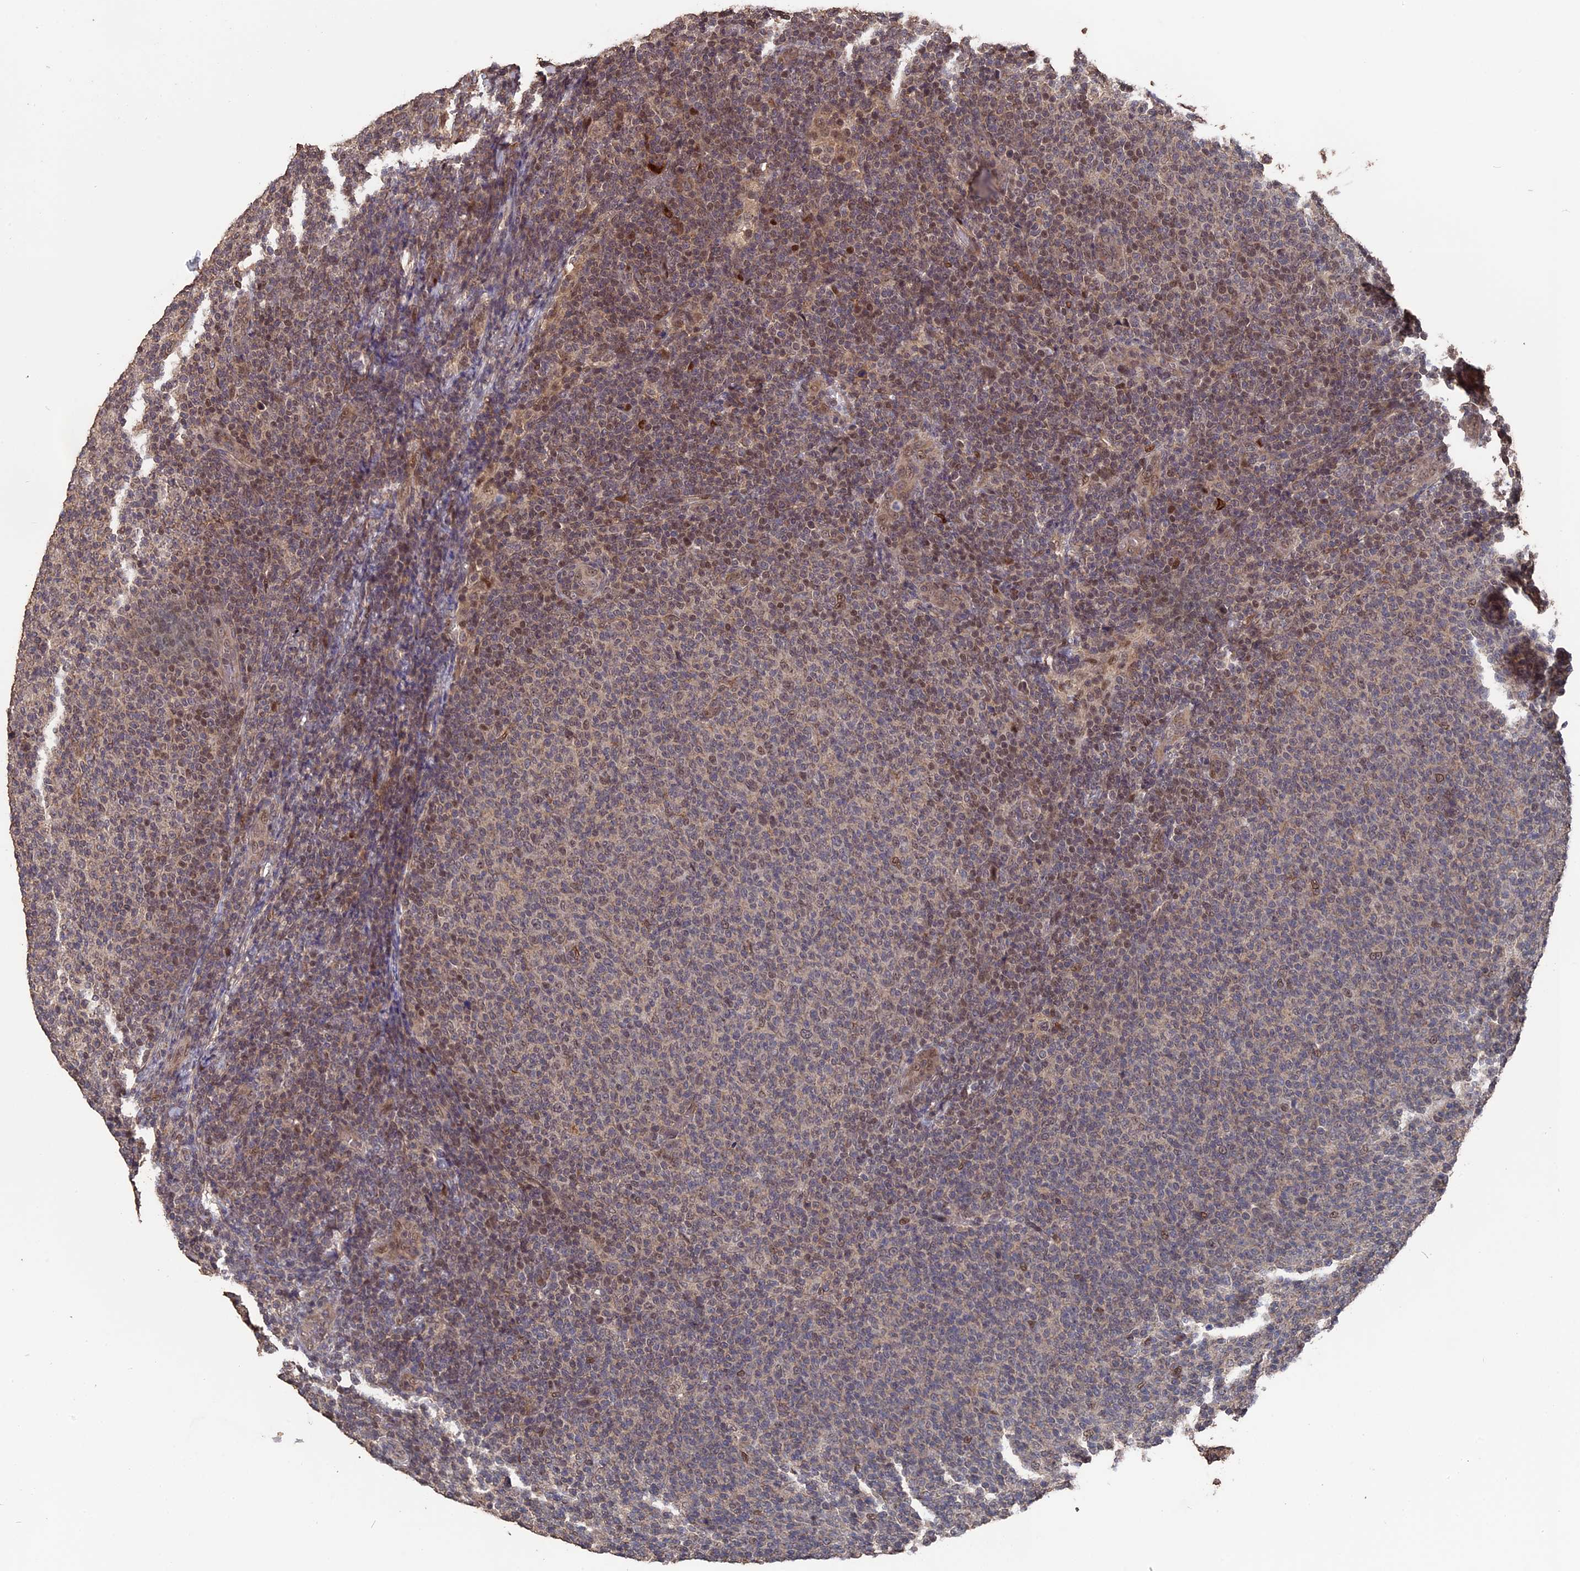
{"staining": {"intensity": "moderate", "quantity": "<25%", "location": "nuclear"}, "tissue": "lymphoma", "cell_type": "Tumor cells", "image_type": "cancer", "snomed": [{"axis": "morphology", "description": "Malignant lymphoma, non-Hodgkin's type, Low grade"}, {"axis": "topography", "description": "Lymph node"}], "caption": "Immunohistochemical staining of human low-grade malignant lymphoma, non-Hodgkin's type reveals low levels of moderate nuclear protein staining in about <25% of tumor cells.", "gene": "MYBL2", "patient": {"sex": "male", "age": 66}}